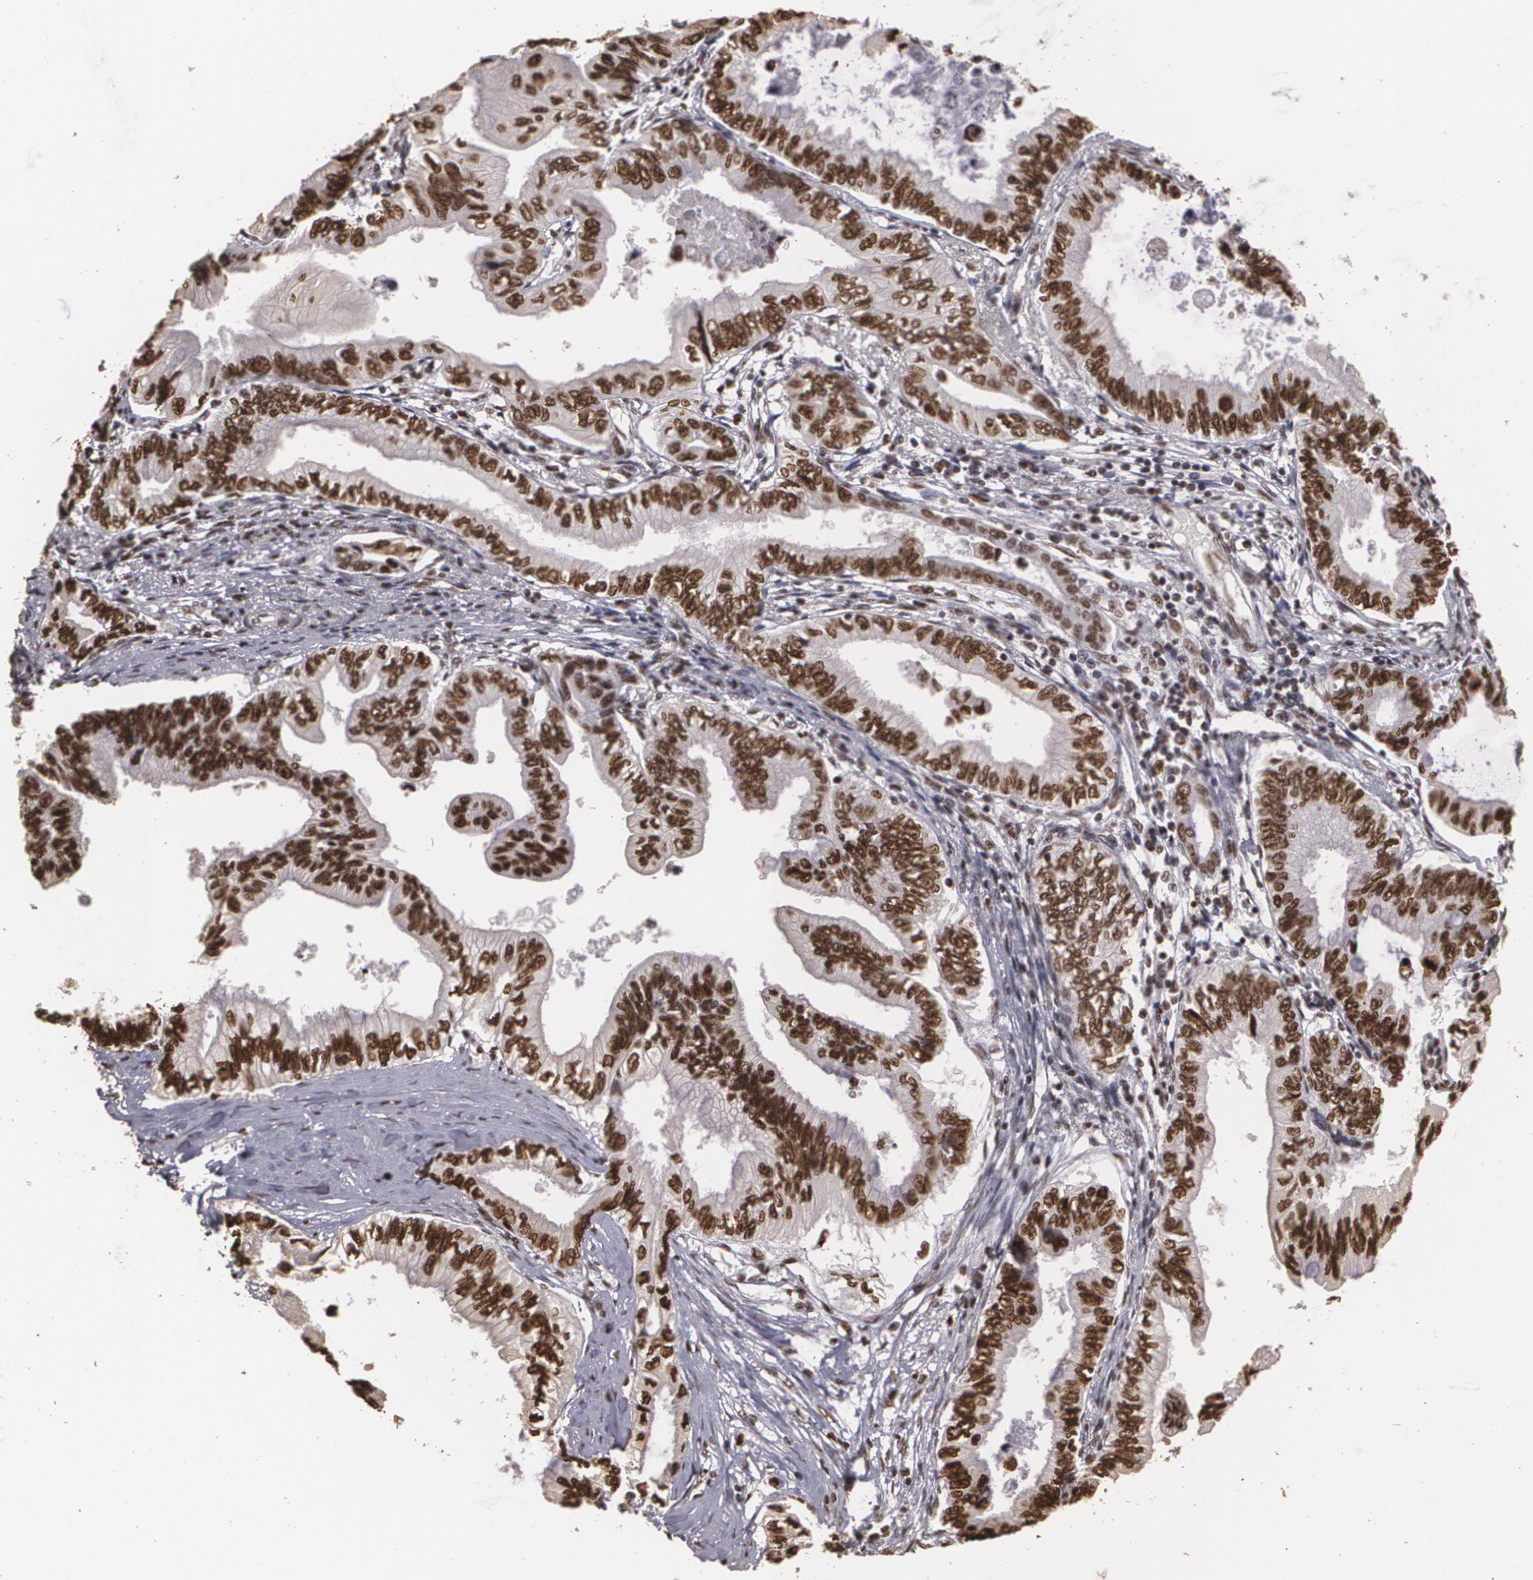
{"staining": {"intensity": "strong", "quantity": ">75%", "location": "nuclear"}, "tissue": "pancreatic cancer", "cell_type": "Tumor cells", "image_type": "cancer", "snomed": [{"axis": "morphology", "description": "Adenocarcinoma, NOS"}, {"axis": "topography", "description": "Pancreas"}], "caption": "DAB (3,3'-diaminobenzidine) immunohistochemical staining of human adenocarcinoma (pancreatic) exhibits strong nuclear protein expression in about >75% of tumor cells. (DAB (3,3'-diaminobenzidine) IHC with brightfield microscopy, high magnification).", "gene": "RCOR1", "patient": {"sex": "female", "age": 66}}